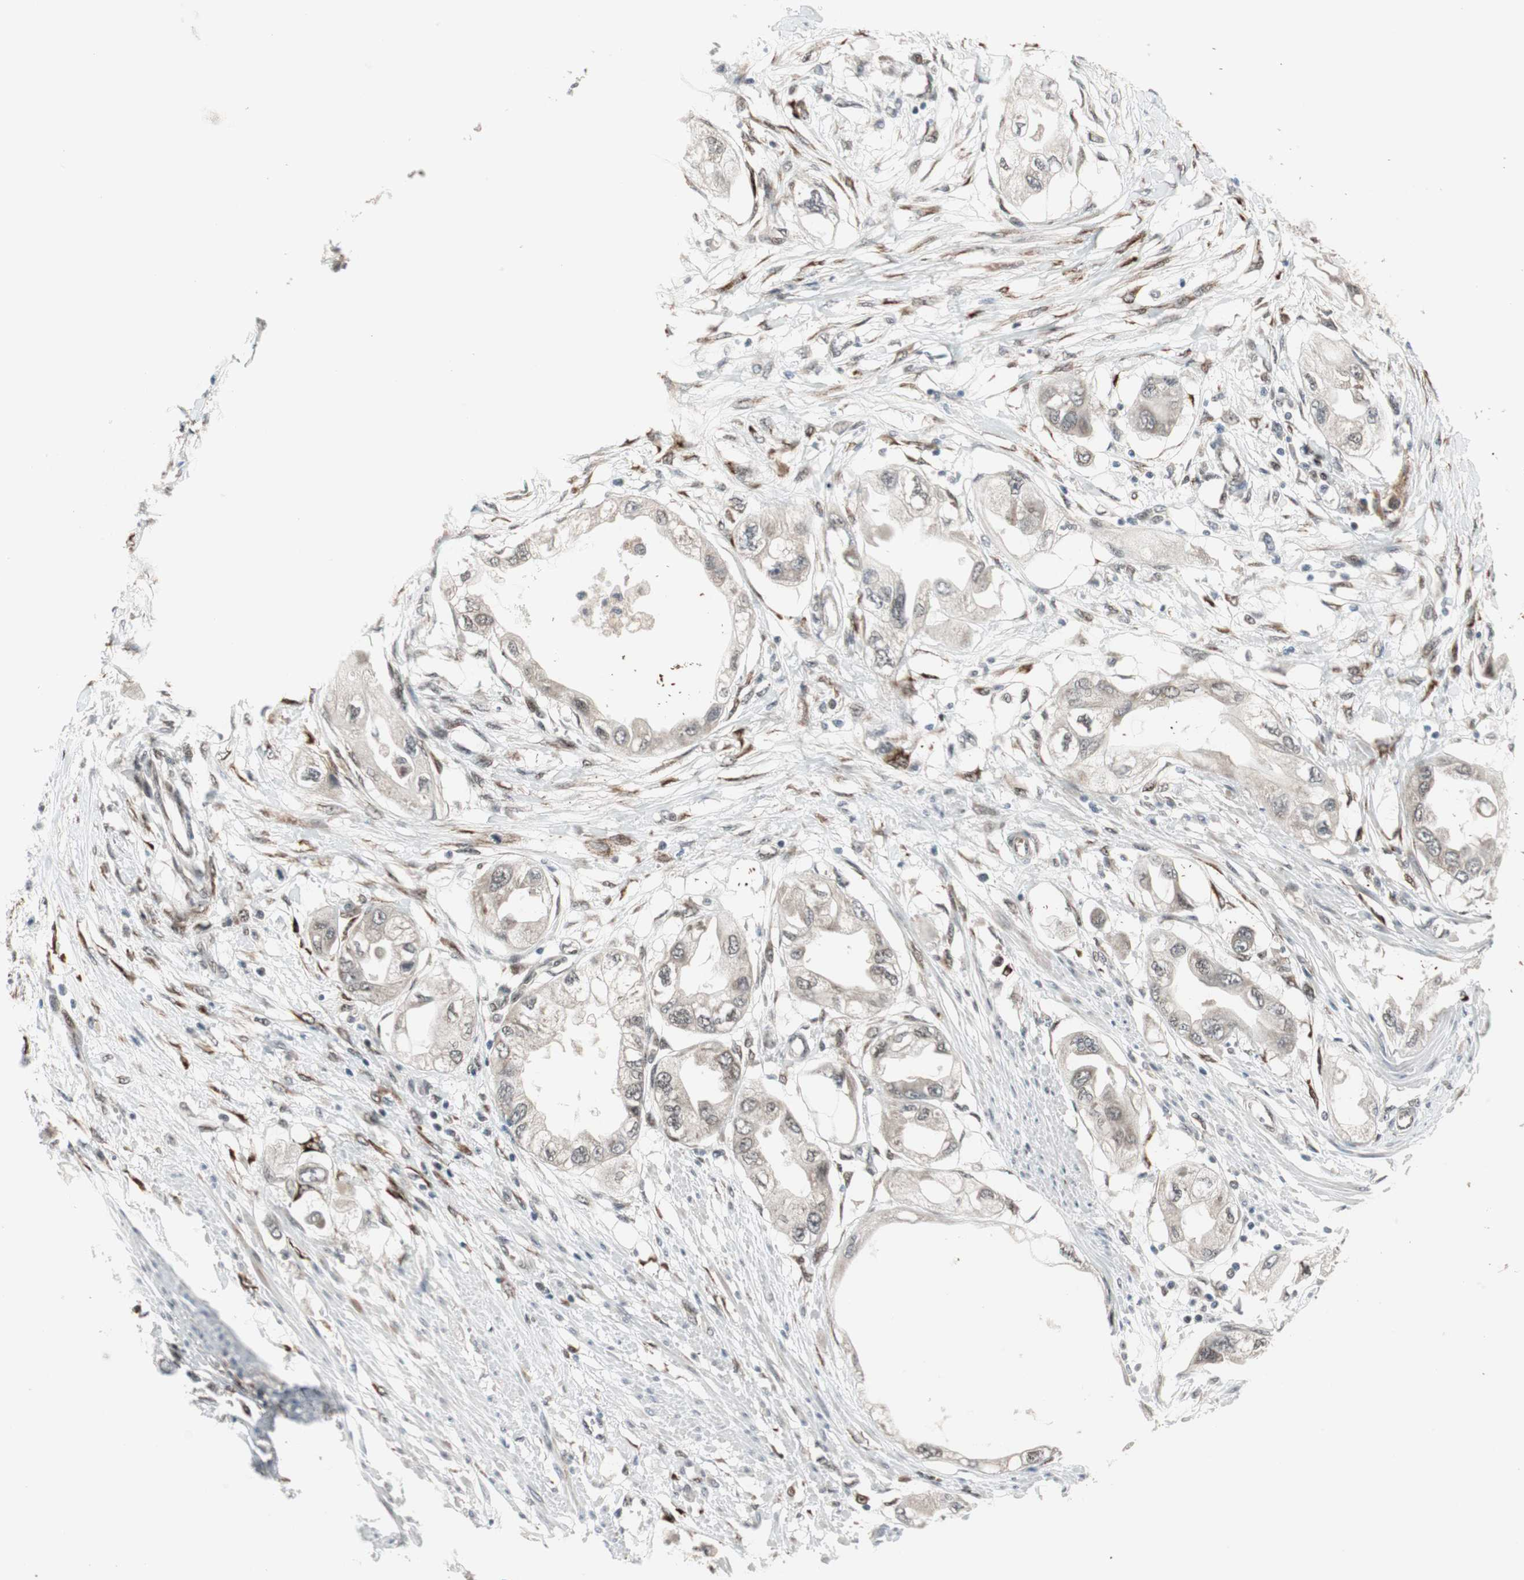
{"staining": {"intensity": "weak", "quantity": ">75%", "location": "cytoplasmic/membranous"}, "tissue": "endometrial cancer", "cell_type": "Tumor cells", "image_type": "cancer", "snomed": [{"axis": "morphology", "description": "Adenocarcinoma, NOS"}, {"axis": "topography", "description": "Endometrium"}], "caption": "Approximately >75% of tumor cells in endometrial cancer (adenocarcinoma) demonstrate weak cytoplasmic/membranous protein staining as visualized by brown immunohistochemical staining.", "gene": "TCF12", "patient": {"sex": "female", "age": 67}}